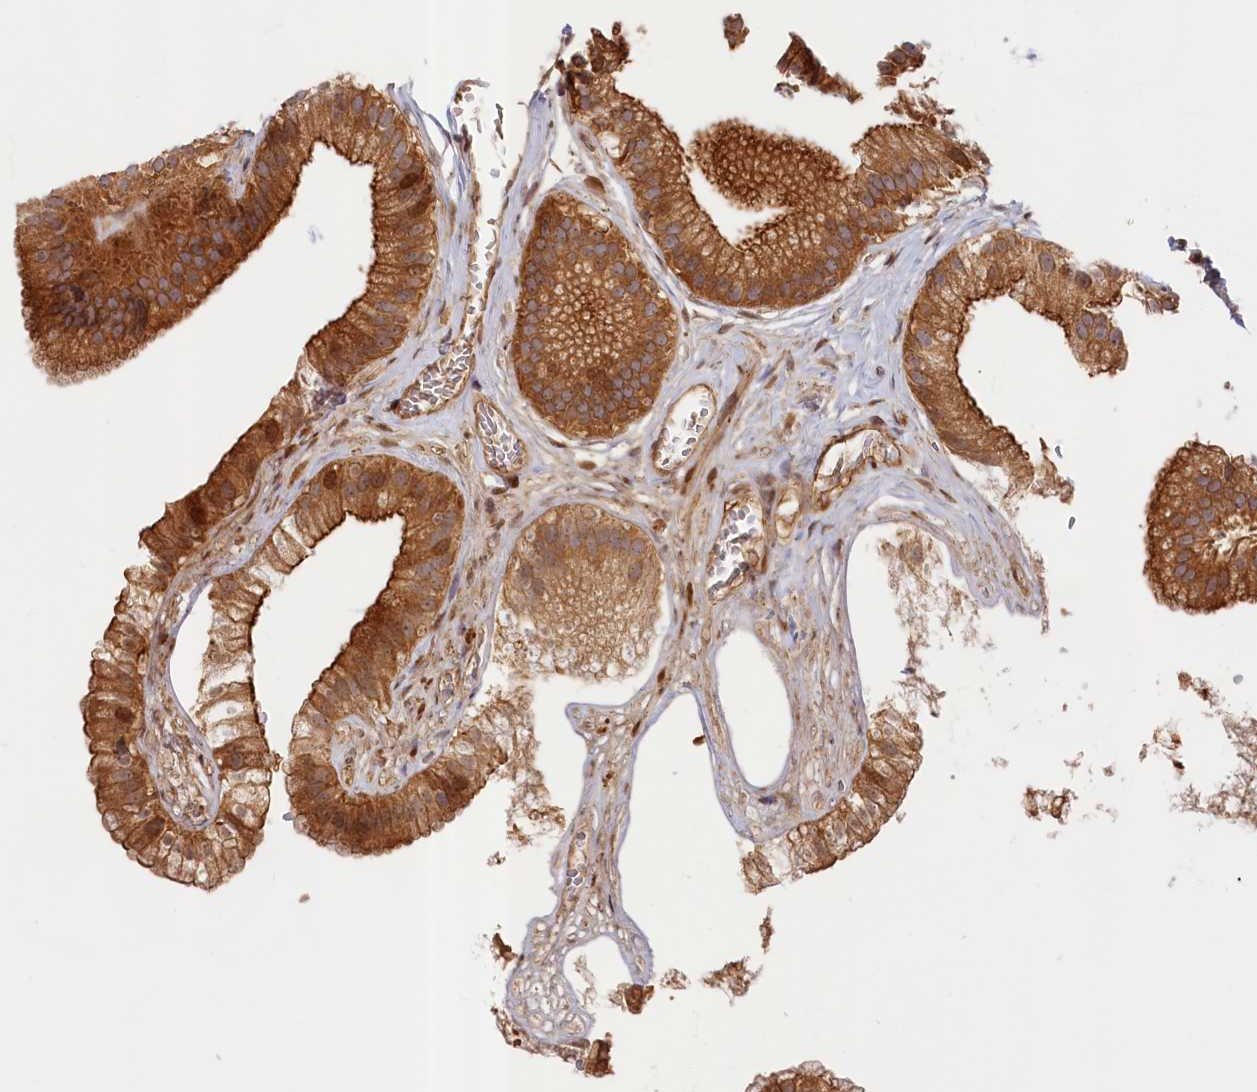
{"staining": {"intensity": "strong", "quantity": "25%-75%", "location": "cytoplasmic/membranous,nuclear"}, "tissue": "gallbladder", "cell_type": "Glandular cells", "image_type": "normal", "snomed": [{"axis": "morphology", "description": "Normal tissue, NOS"}, {"axis": "topography", "description": "Gallbladder"}], "caption": "This image shows IHC staining of benign human gallbladder, with high strong cytoplasmic/membranous,nuclear expression in about 25%-75% of glandular cells.", "gene": "CEP44", "patient": {"sex": "female", "age": 54}}